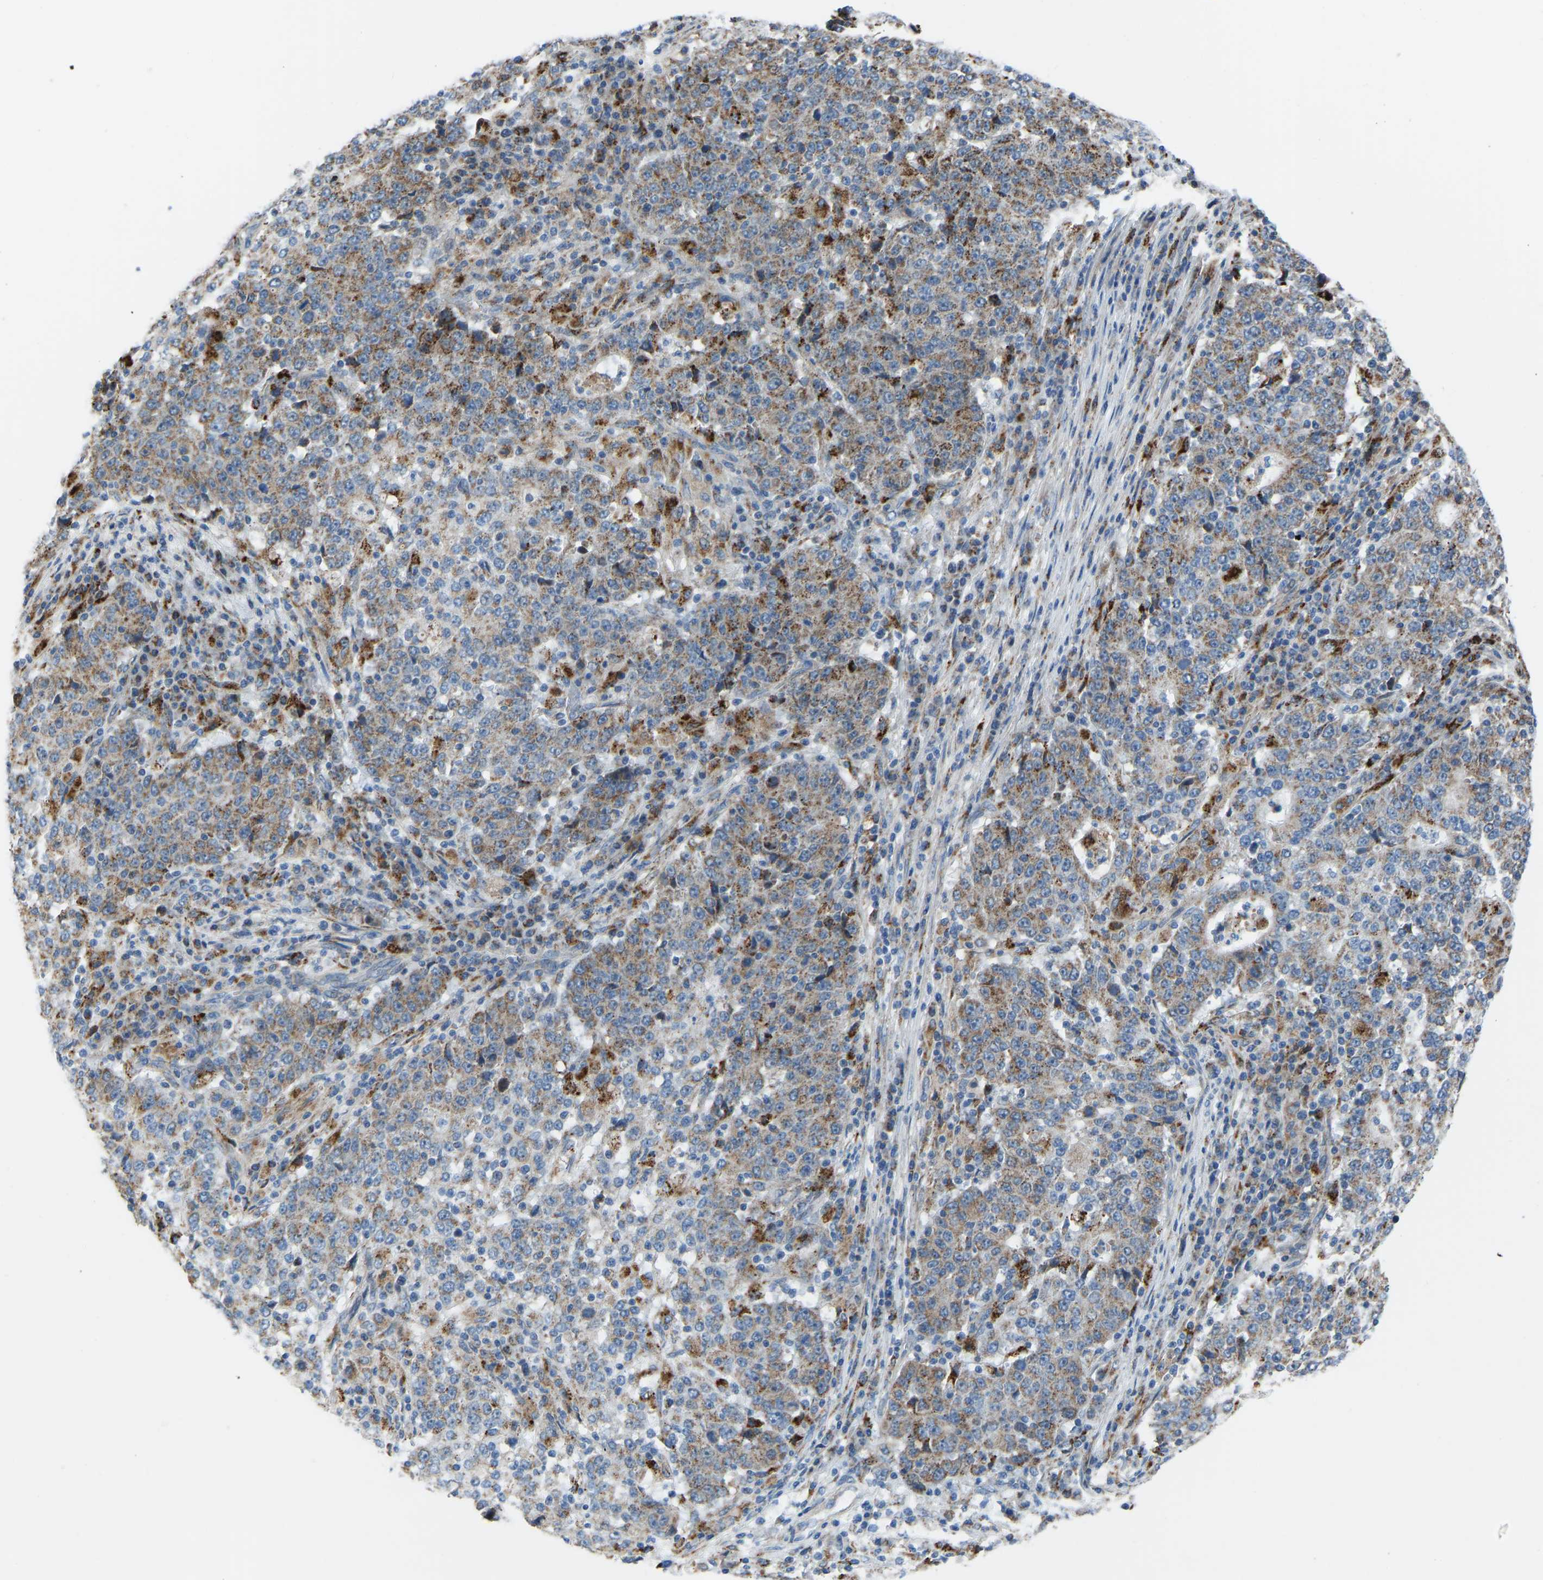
{"staining": {"intensity": "moderate", "quantity": ">75%", "location": "cytoplasmic/membranous"}, "tissue": "stomach cancer", "cell_type": "Tumor cells", "image_type": "cancer", "snomed": [{"axis": "morphology", "description": "Adenocarcinoma, NOS"}, {"axis": "topography", "description": "Stomach"}], "caption": "Brown immunohistochemical staining in stomach adenocarcinoma shows moderate cytoplasmic/membranous expression in approximately >75% of tumor cells.", "gene": "SMIM20", "patient": {"sex": "male", "age": 59}}